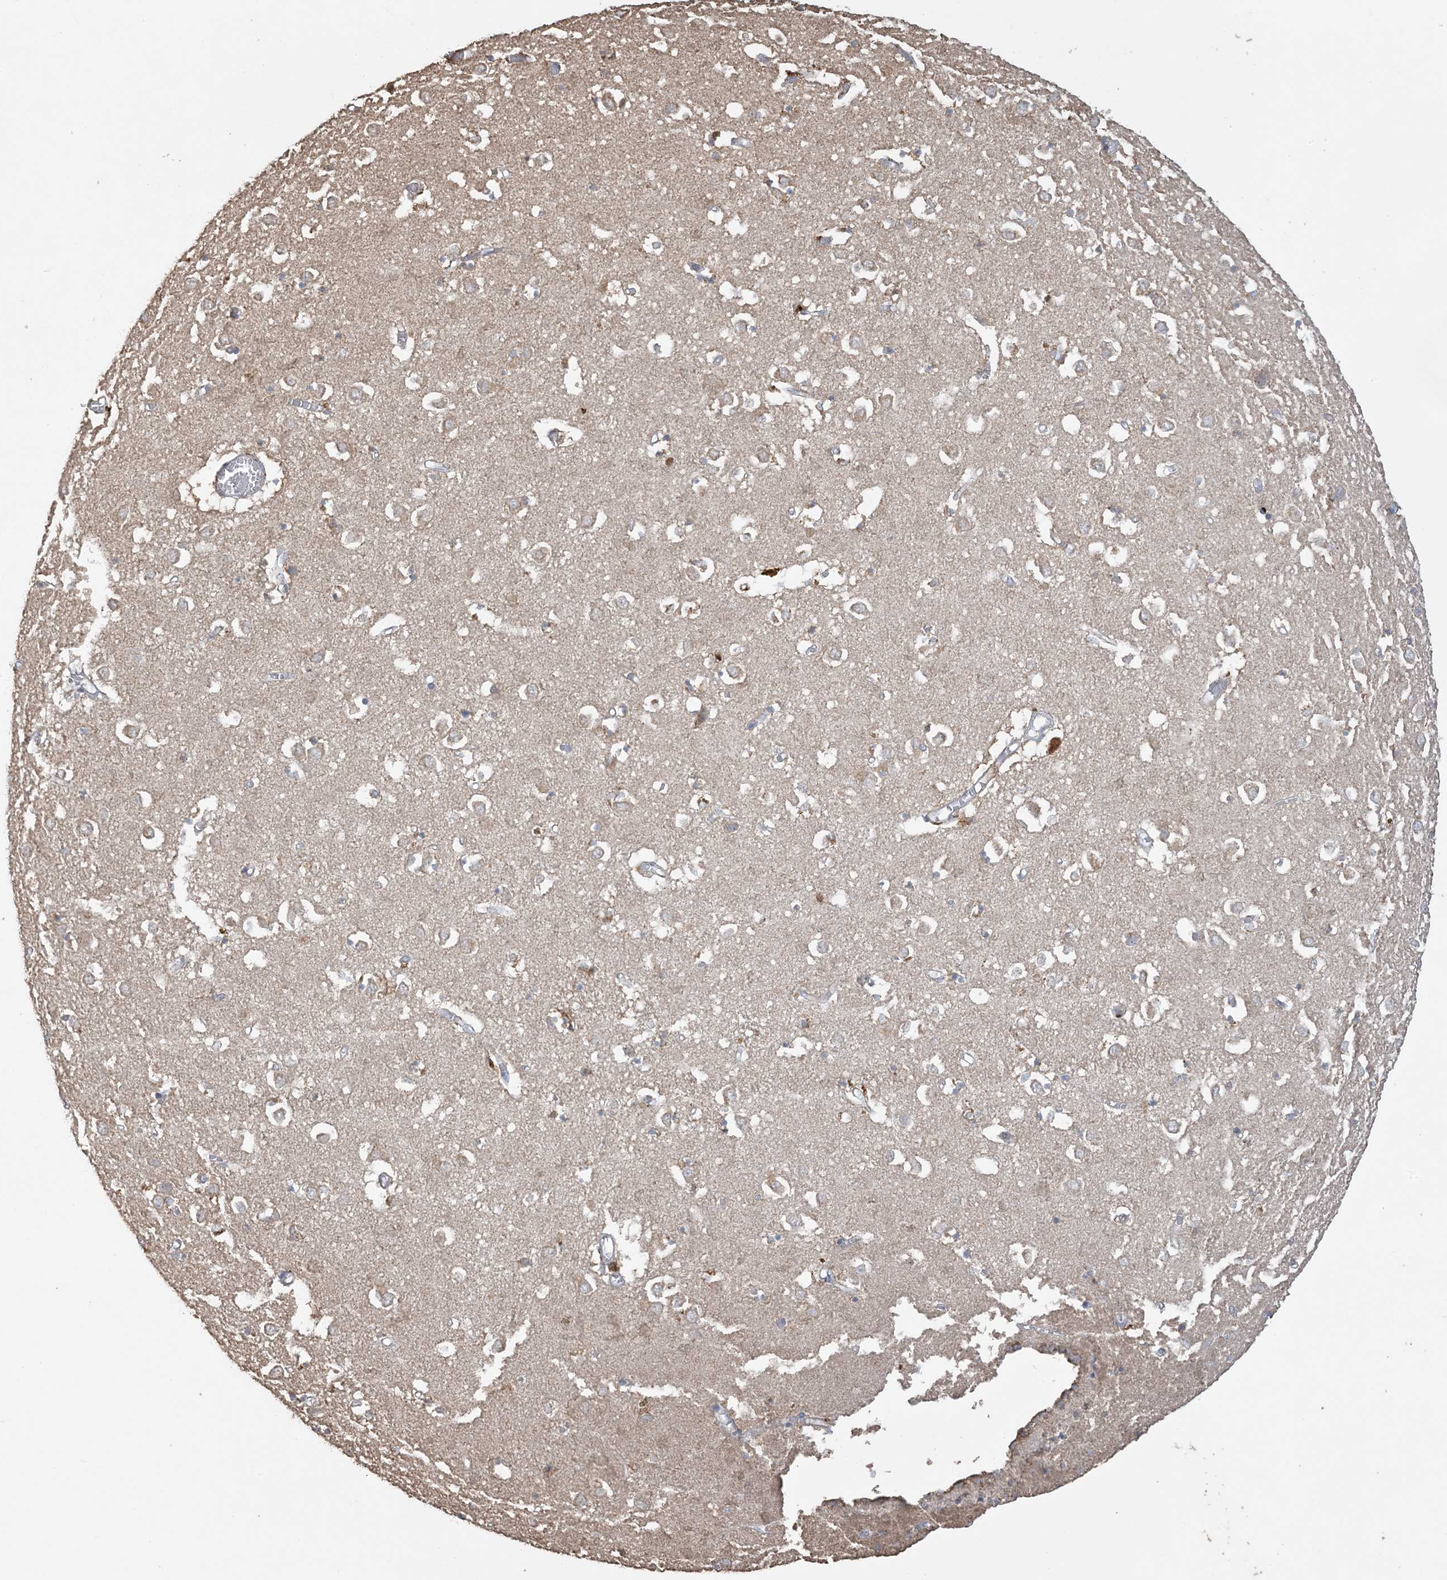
{"staining": {"intensity": "moderate", "quantity": "<25%", "location": "cytoplasmic/membranous"}, "tissue": "caudate", "cell_type": "Glial cells", "image_type": "normal", "snomed": [{"axis": "morphology", "description": "Normal tissue, NOS"}, {"axis": "topography", "description": "Lateral ventricle wall"}], "caption": "This micrograph displays normal caudate stained with immunohistochemistry (IHC) to label a protein in brown. The cytoplasmic/membranous of glial cells show moderate positivity for the protein. Nuclei are counter-stained blue.", "gene": "AGA", "patient": {"sex": "male", "age": 70}}